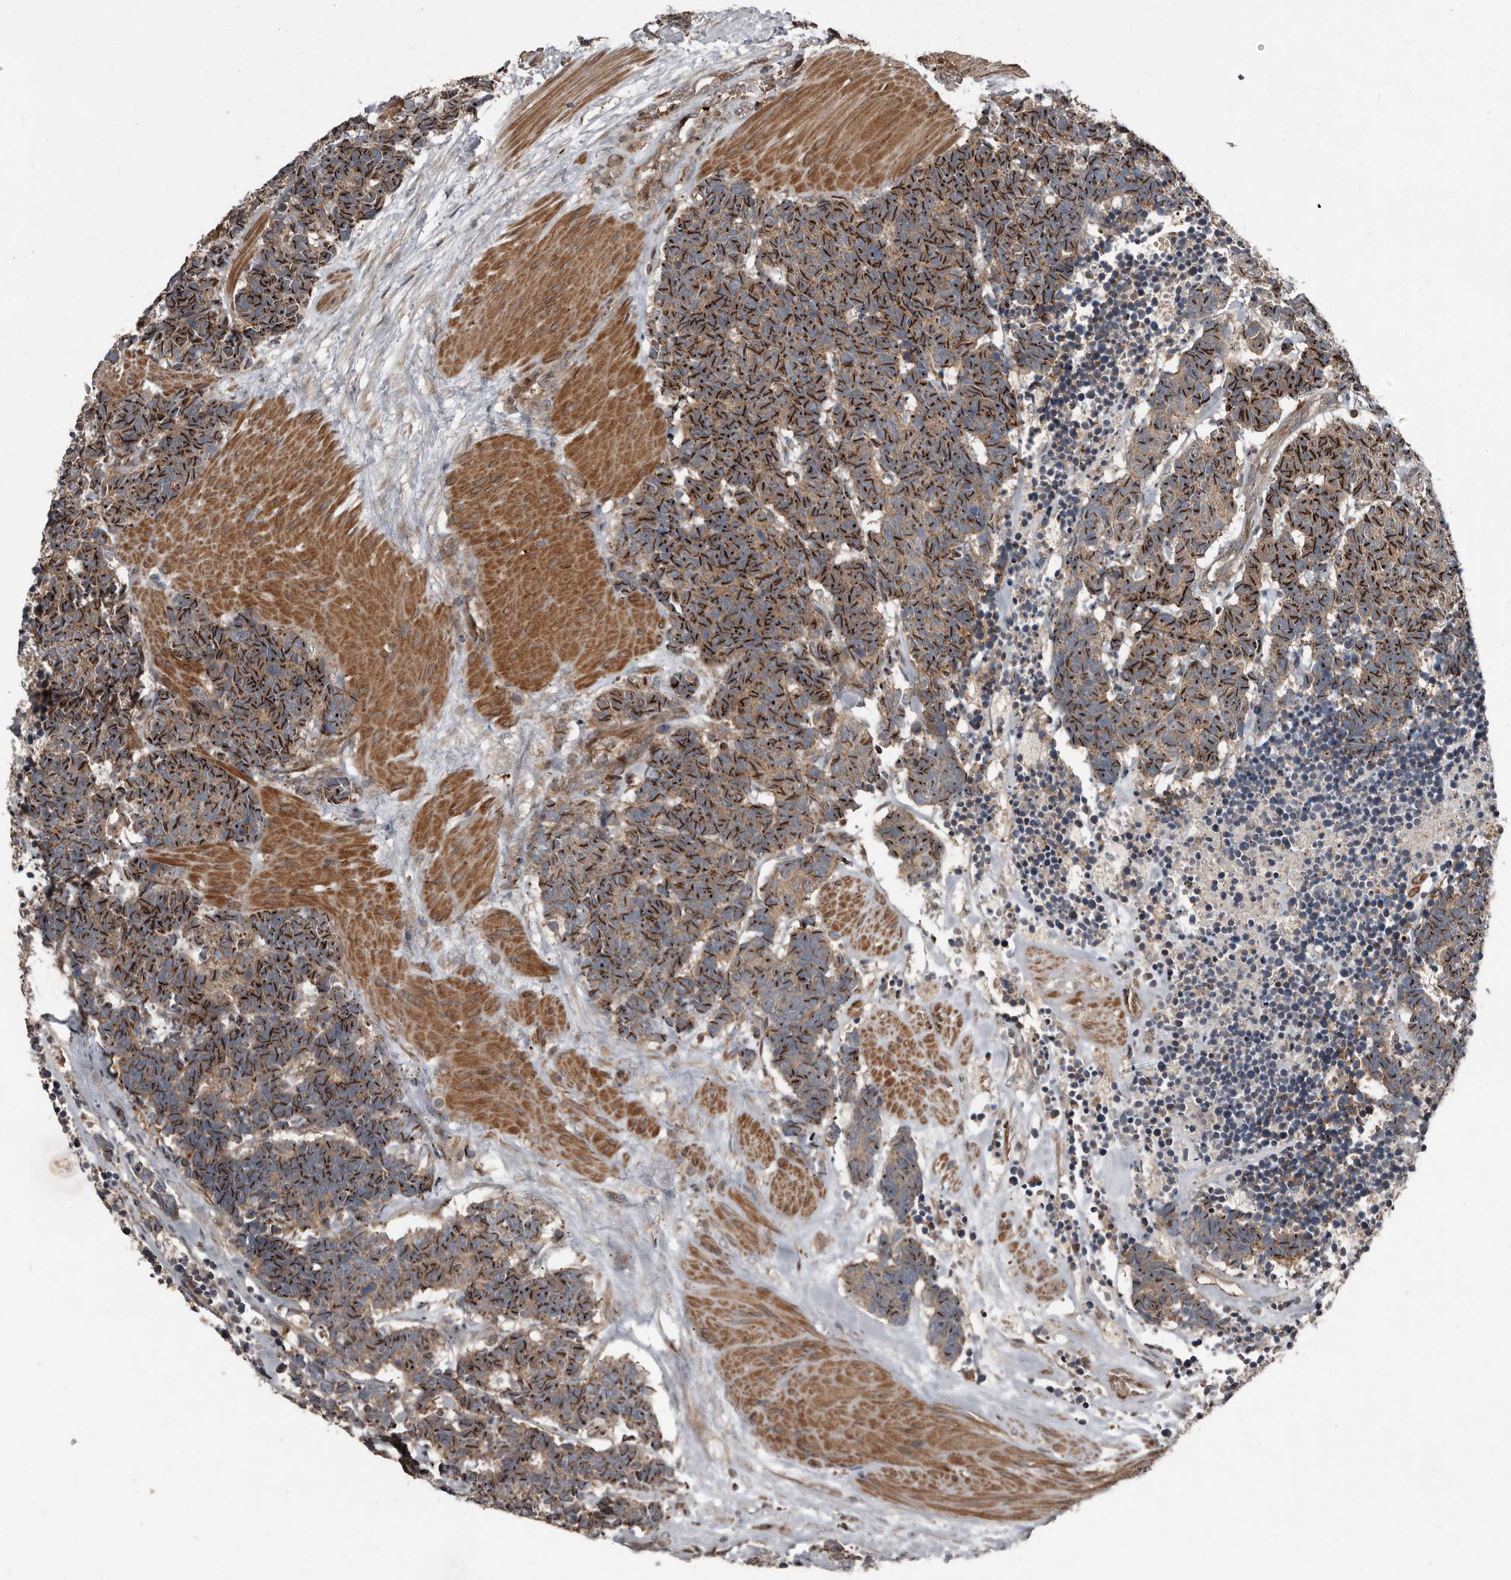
{"staining": {"intensity": "moderate", "quantity": ">75%", "location": "cytoplasmic/membranous"}, "tissue": "carcinoid", "cell_type": "Tumor cells", "image_type": "cancer", "snomed": [{"axis": "morphology", "description": "Carcinoma, NOS"}, {"axis": "morphology", "description": "Carcinoid, malignant, NOS"}, {"axis": "topography", "description": "Urinary bladder"}], "caption": "The image shows immunohistochemical staining of carcinoid. There is moderate cytoplasmic/membranous expression is present in about >75% of tumor cells. The protein of interest is shown in brown color, while the nuclei are stained blue.", "gene": "FBXO31", "patient": {"sex": "male", "age": 57}}